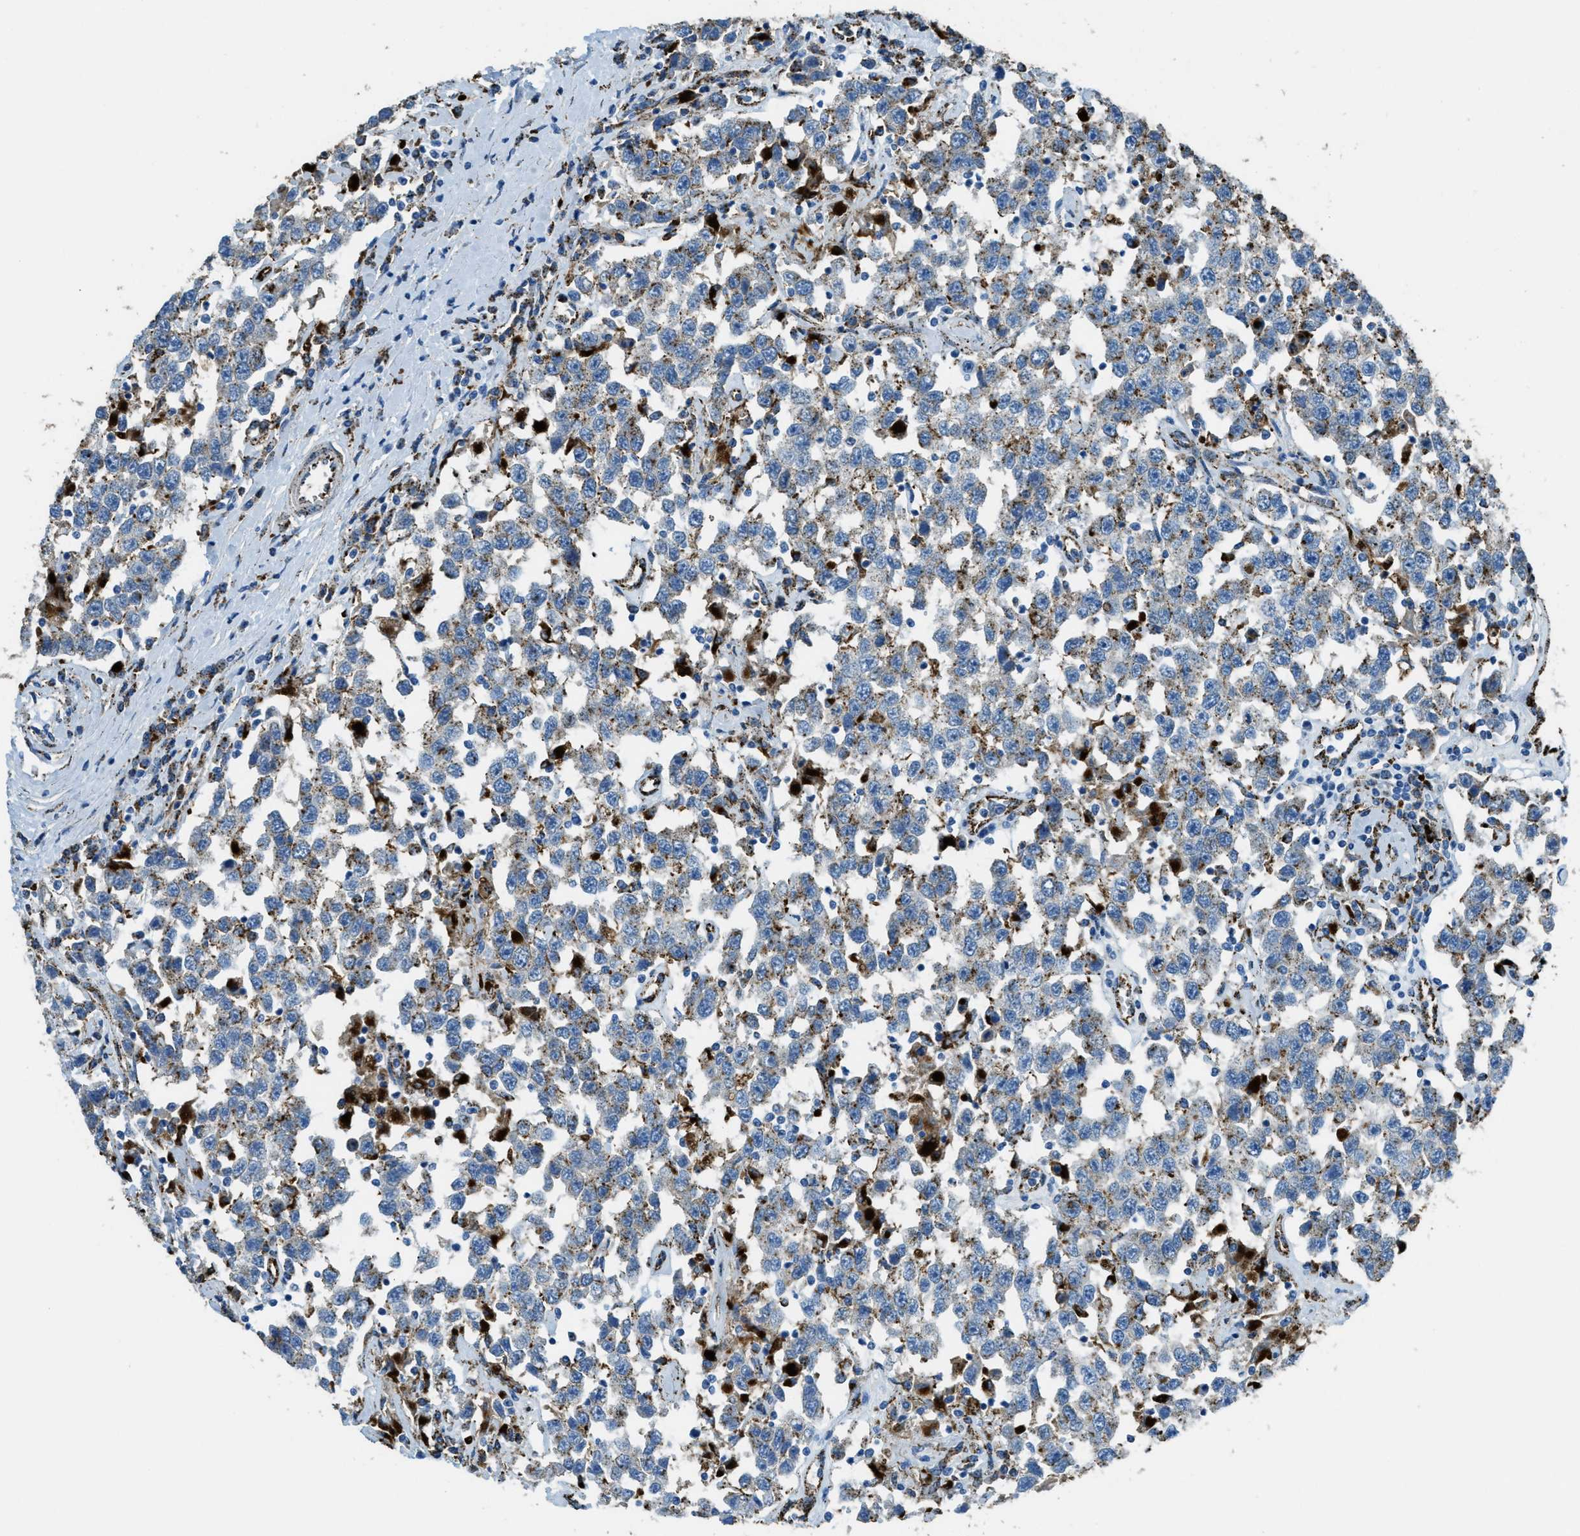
{"staining": {"intensity": "moderate", "quantity": "25%-75%", "location": "cytoplasmic/membranous"}, "tissue": "testis cancer", "cell_type": "Tumor cells", "image_type": "cancer", "snomed": [{"axis": "morphology", "description": "Seminoma, NOS"}, {"axis": "topography", "description": "Testis"}], "caption": "Seminoma (testis) stained with a protein marker exhibits moderate staining in tumor cells.", "gene": "SCARB2", "patient": {"sex": "male", "age": 41}}